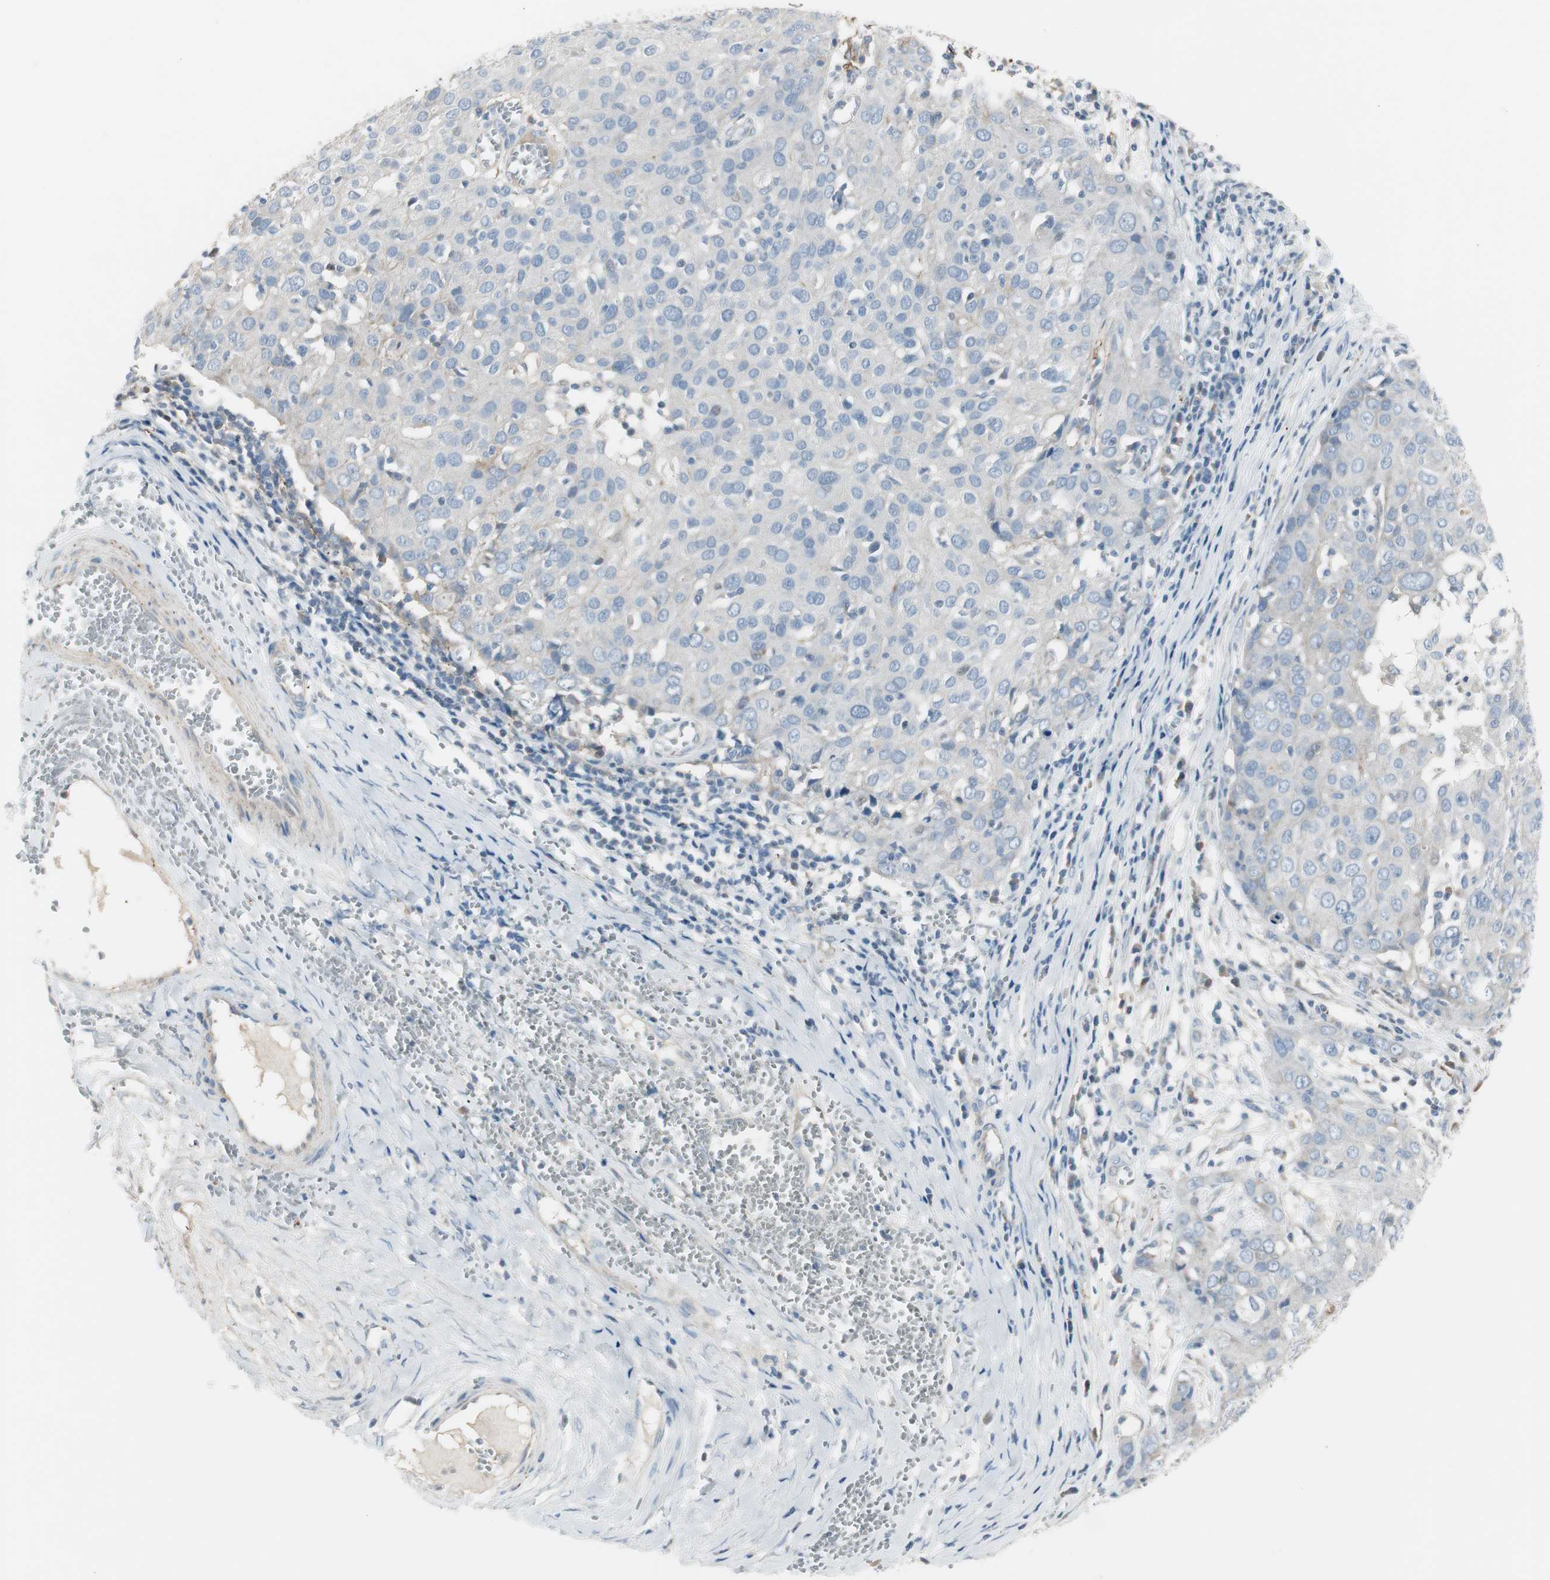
{"staining": {"intensity": "negative", "quantity": "none", "location": "none"}, "tissue": "ovarian cancer", "cell_type": "Tumor cells", "image_type": "cancer", "snomed": [{"axis": "morphology", "description": "Carcinoma, endometroid"}, {"axis": "topography", "description": "Ovary"}], "caption": "Histopathology image shows no significant protein expression in tumor cells of endometroid carcinoma (ovarian). (DAB (3,3'-diaminobenzidine) IHC with hematoxylin counter stain).", "gene": "CACNA2D1", "patient": {"sex": "female", "age": 50}}